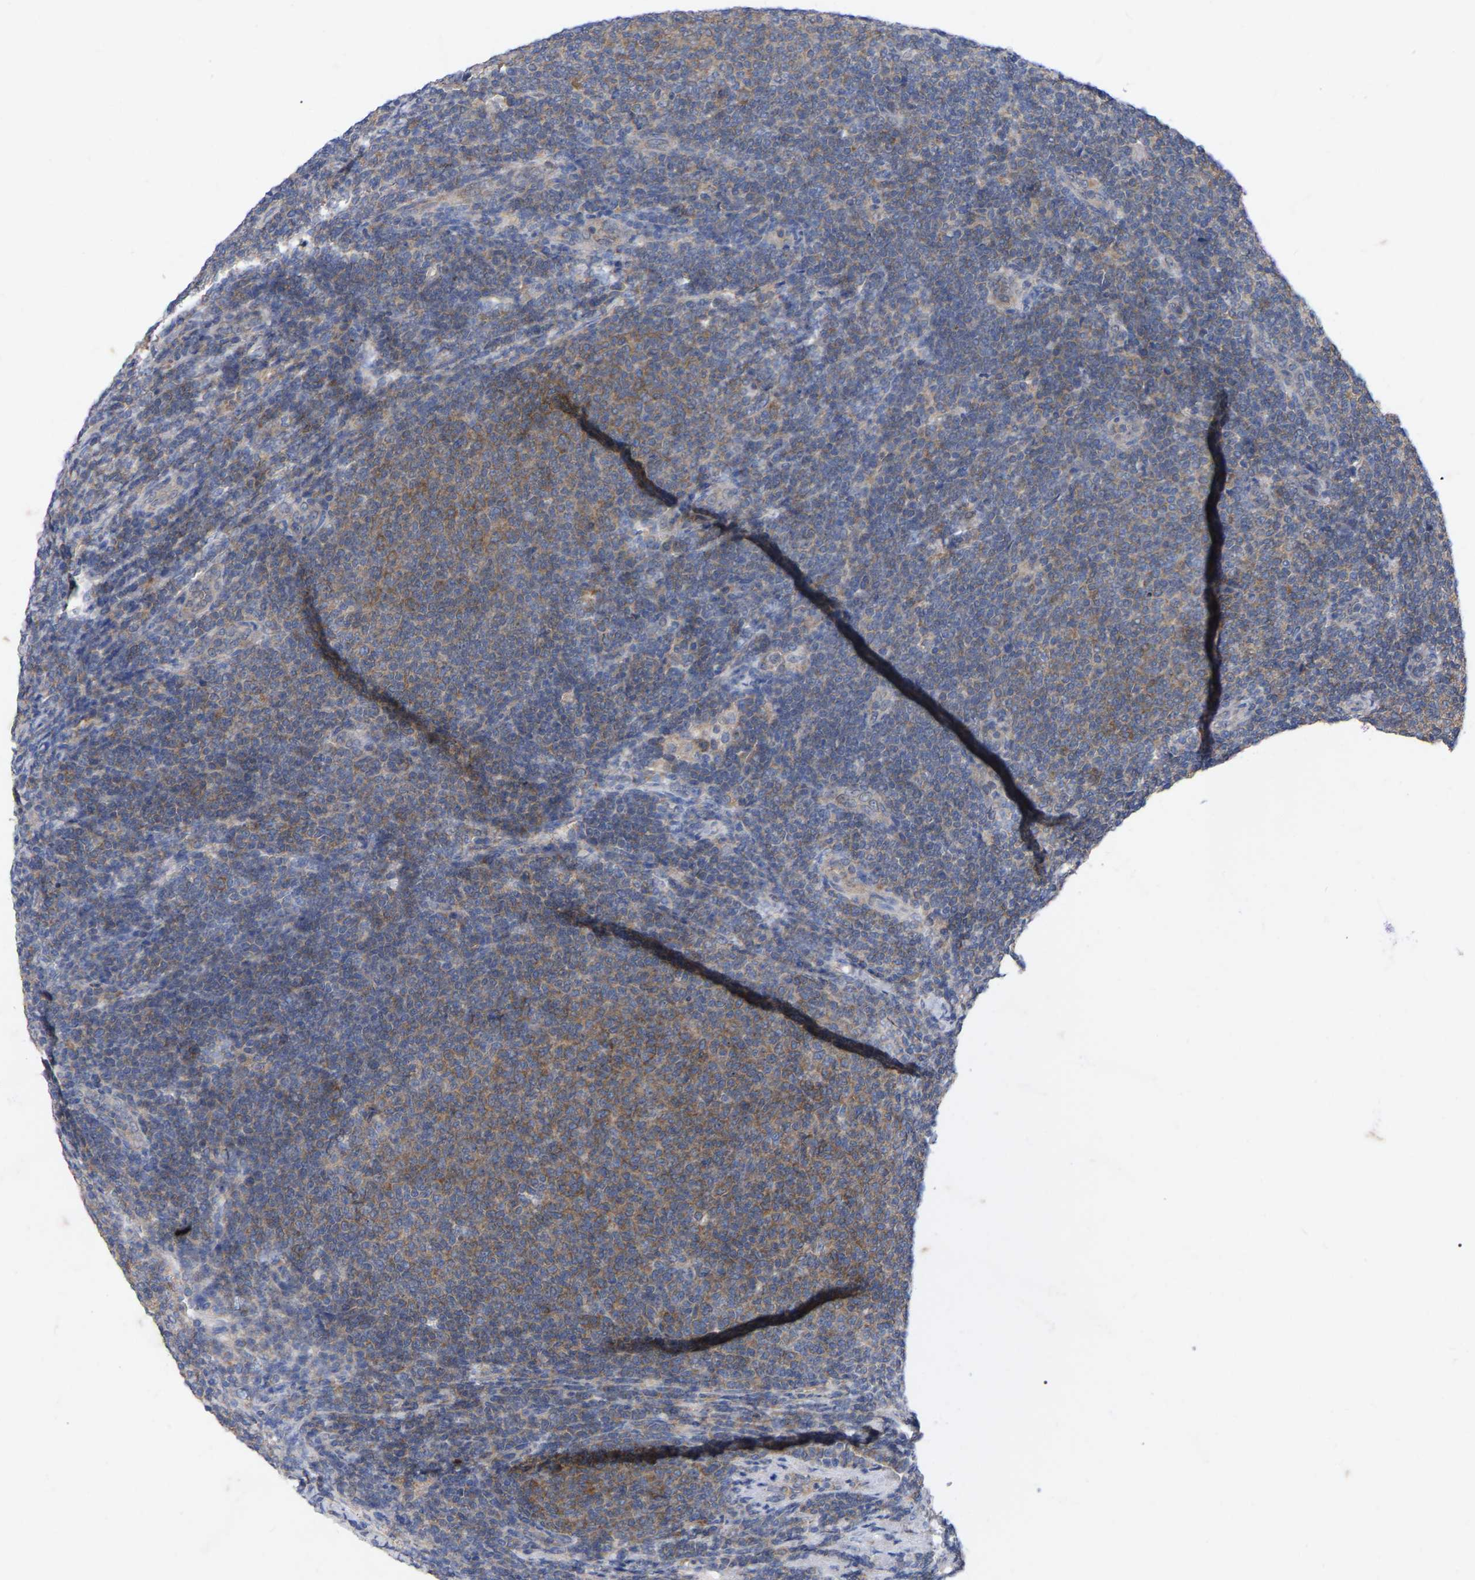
{"staining": {"intensity": "moderate", "quantity": "<25%", "location": "cytoplasmic/membranous"}, "tissue": "lymphoma", "cell_type": "Tumor cells", "image_type": "cancer", "snomed": [{"axis": "morphology", "description": "Malignant lymphoma, non-Hodgkin's type, Low grade"}, {"axis": "topography", "description": "Lymph node"}], "caption": "A brown stain labels moderate cytoplasmic/membranous positivity of a protein in malignant lymphoma, non-Hodgkin's type (low-grade) tumor cells. (IHC, brightfield microscopy, high magnification).", "gene": "TCP1", "patient": {"sex": "male", "age": 66}}